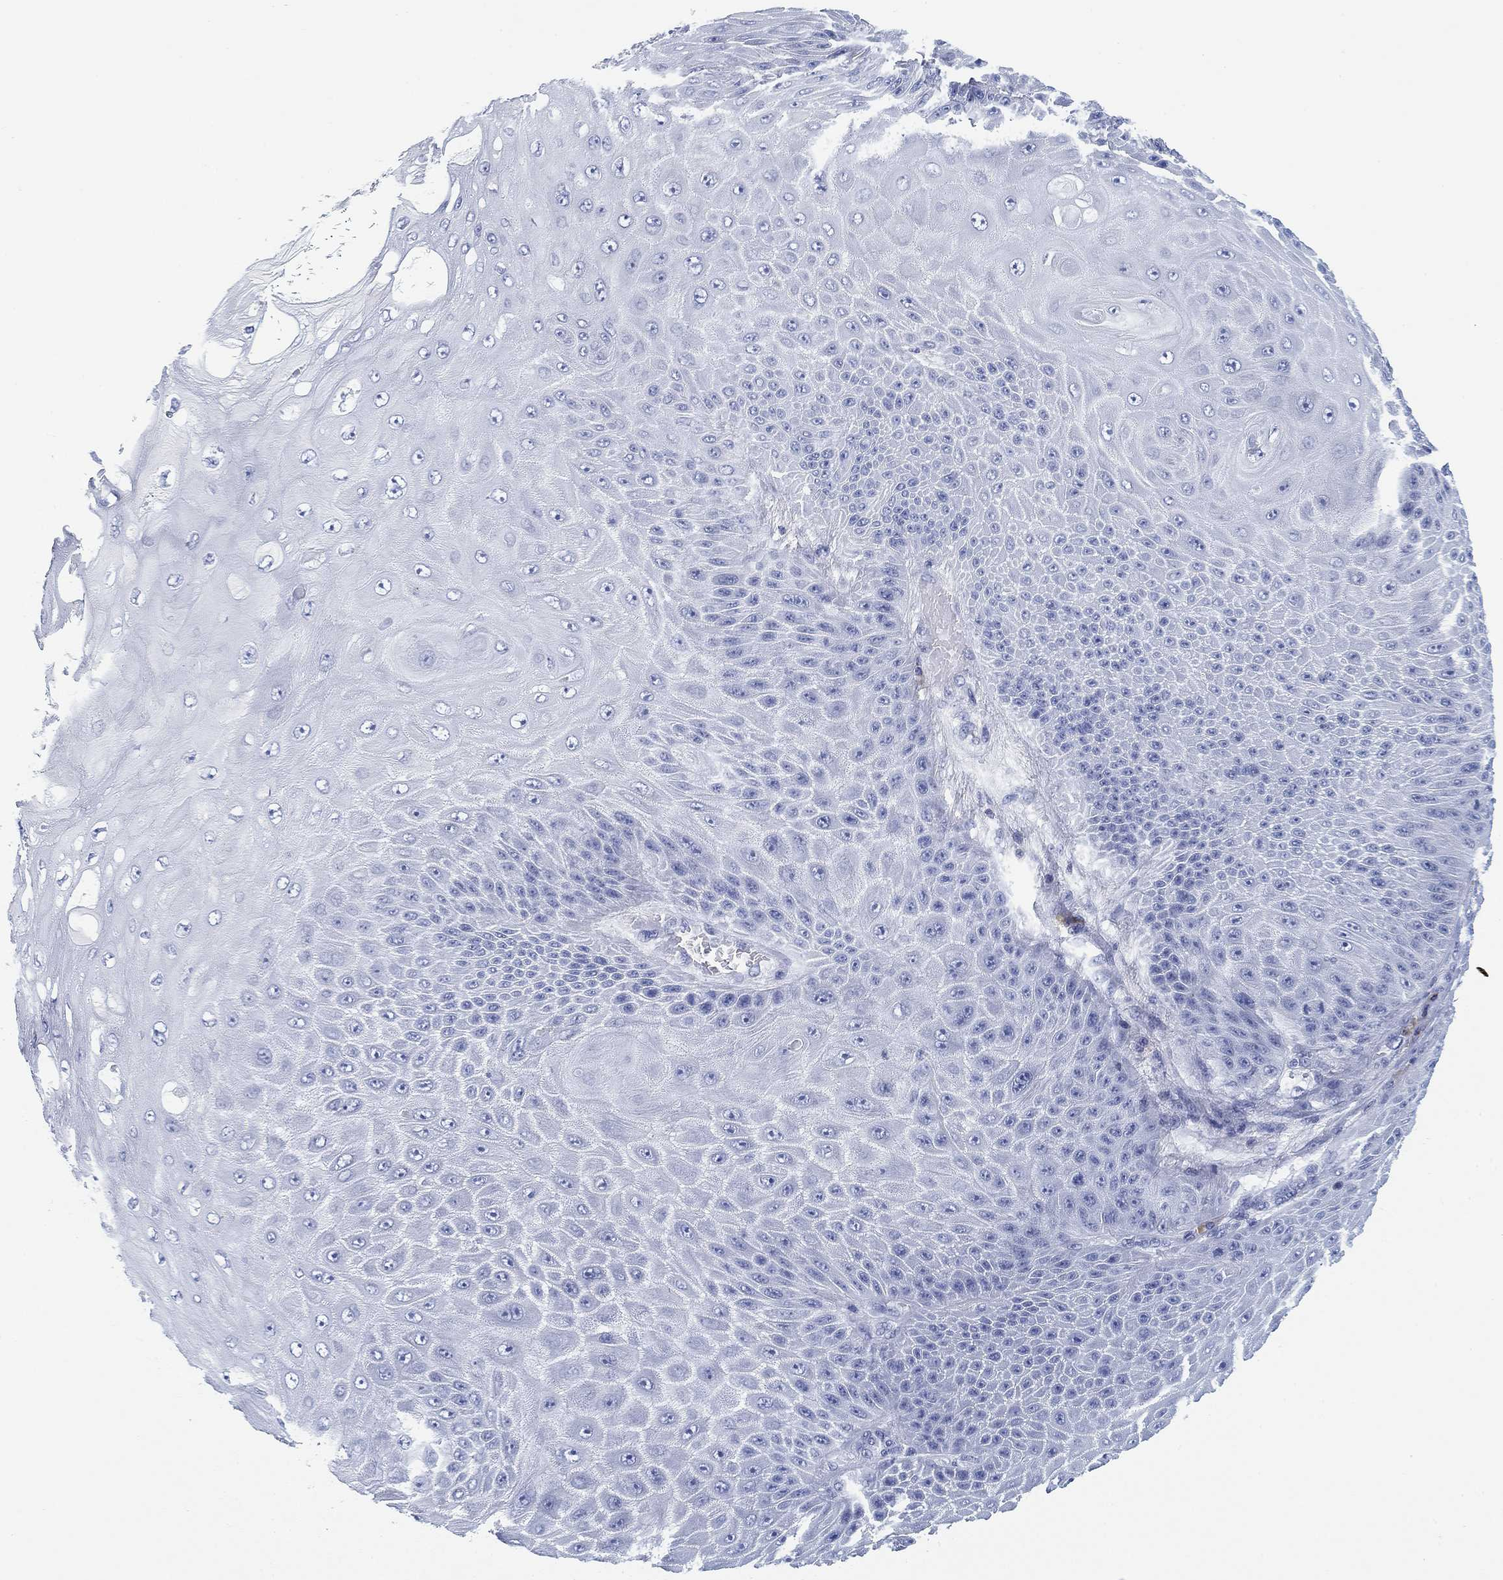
{"staining": {"intensity": "negative", "quantity": "none", "location": "none"}, "tissue": "skin cancer", "cell_type": "Tumor cells", "image_type": "cancer", "snomed": [{"axis": "morphology", "description": "Squamous cell carcinoma, NOS"}, {"axis": "topography", "description": "Skin"}], "caption": "This is an immunohistochemistry (IHC) photomicrograph of skin squamous cell carcinoma. There is no expression in tumor cells.", "gene": "FYB1", "patient": {"sex": "male", "age": 62}}